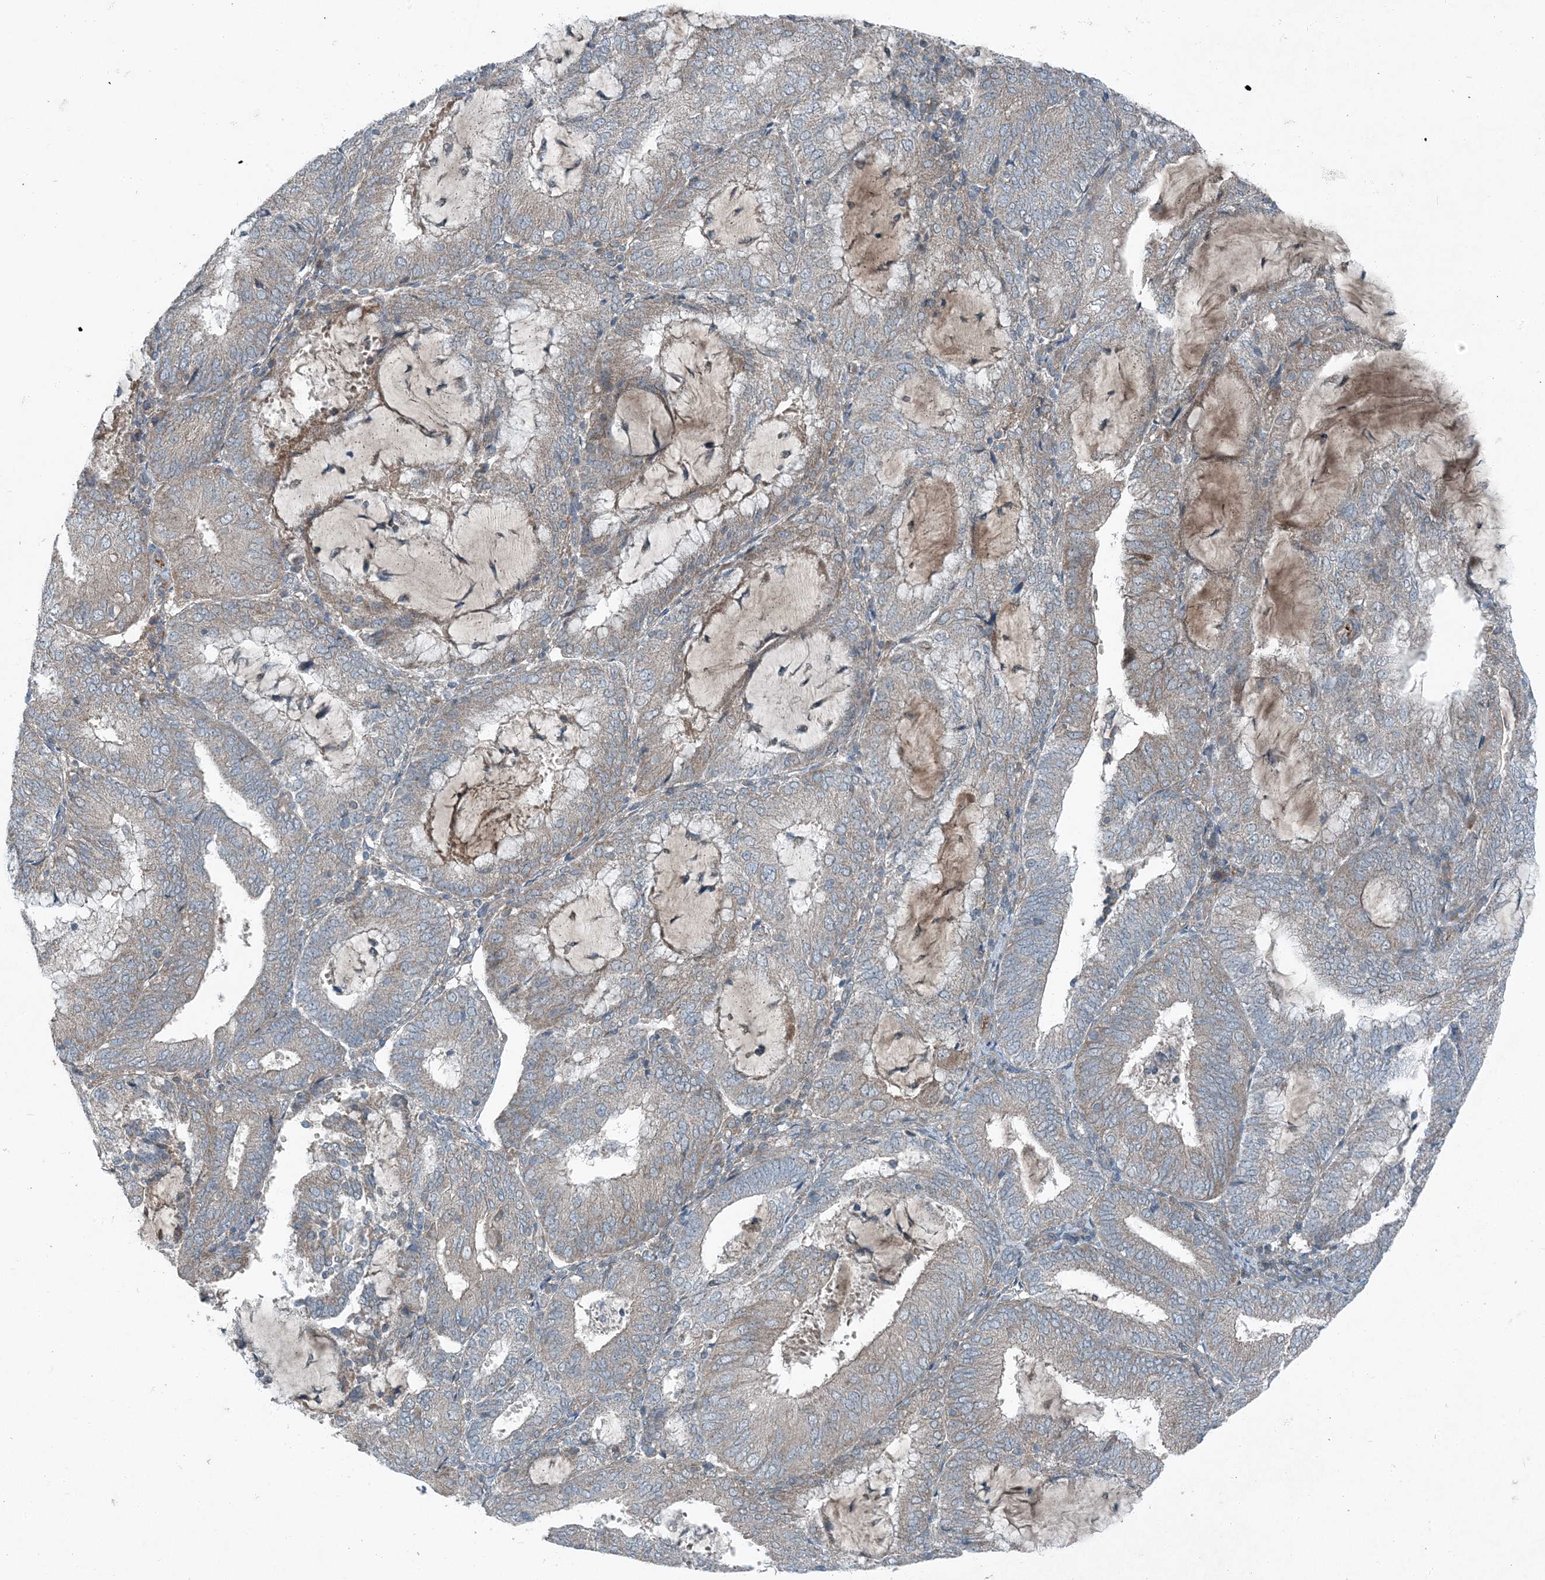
{"staining": {"intensity": "negative", "quantity": "none", "location": "none"}, "tissue": "endometrial cancer", "cell_type": "Tumor cells", "image_type": "cancer", "snomed": [{"axis": "morphology", "description": "Adenocarcinoma, NOS"}, {"axis": "topography", "description": "Endometrium"}], "caption": "Micrograph shows no protein staining in tumor cells of endometrial cancer tissue. The staining was performed using DAB to visualize the protein expression in brown, while the nuclei were stained in blue with hematoxylin (Magnification: 20x).", "gene": "APOM", "patient": {"sex": "female", "age": 81}}